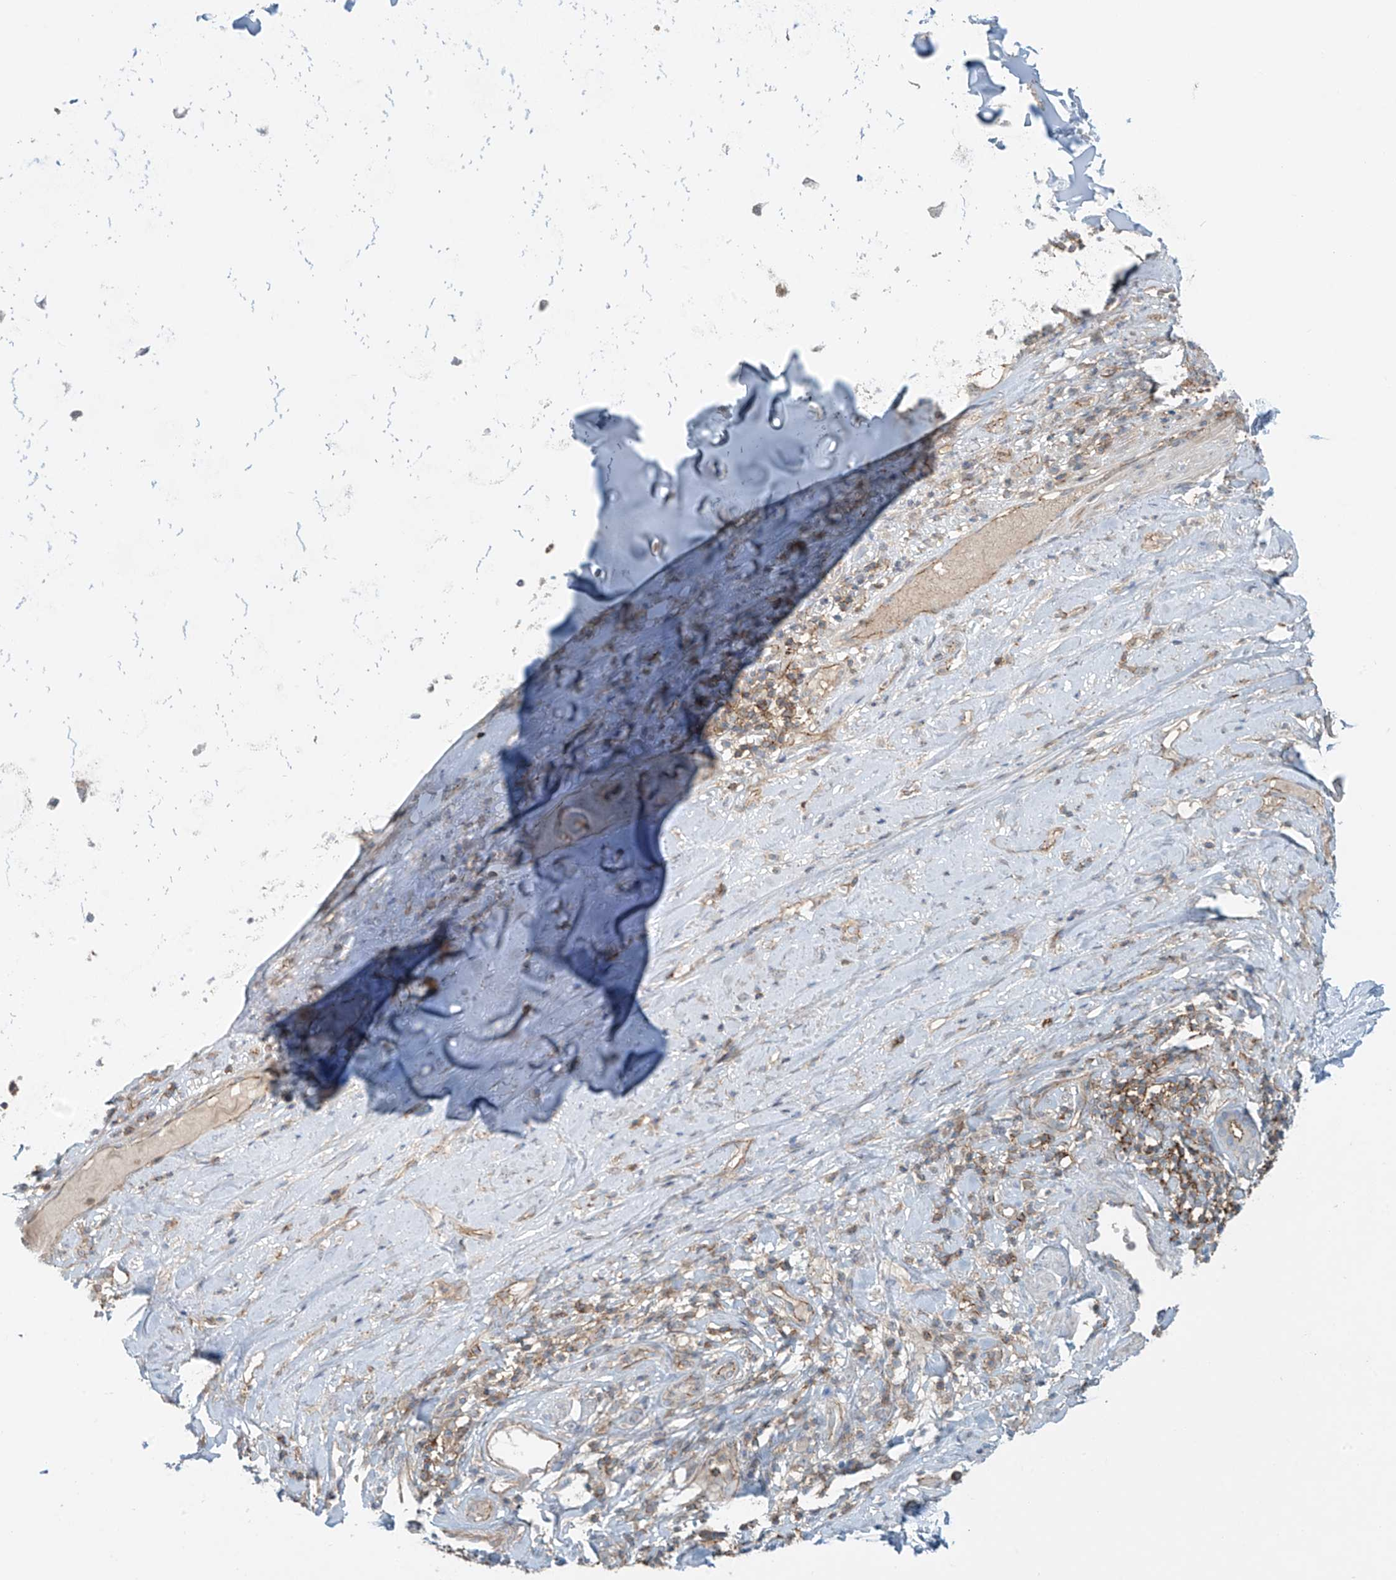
{"staining": {"intensity": "negative", "quantity": "none", "location": "none"}, "tissue": "adipose tissue", "cell_type": "Adipocytes", "image_type": "normal", "snomed": [{"axis": "morphology", "description": "Normal tissue, NOS"}, {"axis": "morphology", "description": "Basal cell carcinoma"}, {"axis": "topography", "description": "Cartilage tissue"}, {"axis": "topography", "description": "Nasopharynx"}, {"axis": "topography", "description": "Oral tissue"}], "caption": "Immunohistochemical staining of benign adipose tissue shows no significant staining in adipocytes. (DAB (3,3'-diaminobenzidine) immunohistochemistry (IHC), high magnification).", "gene": "SLC9A2", "patient": {"sex": "female", "age": 77}}